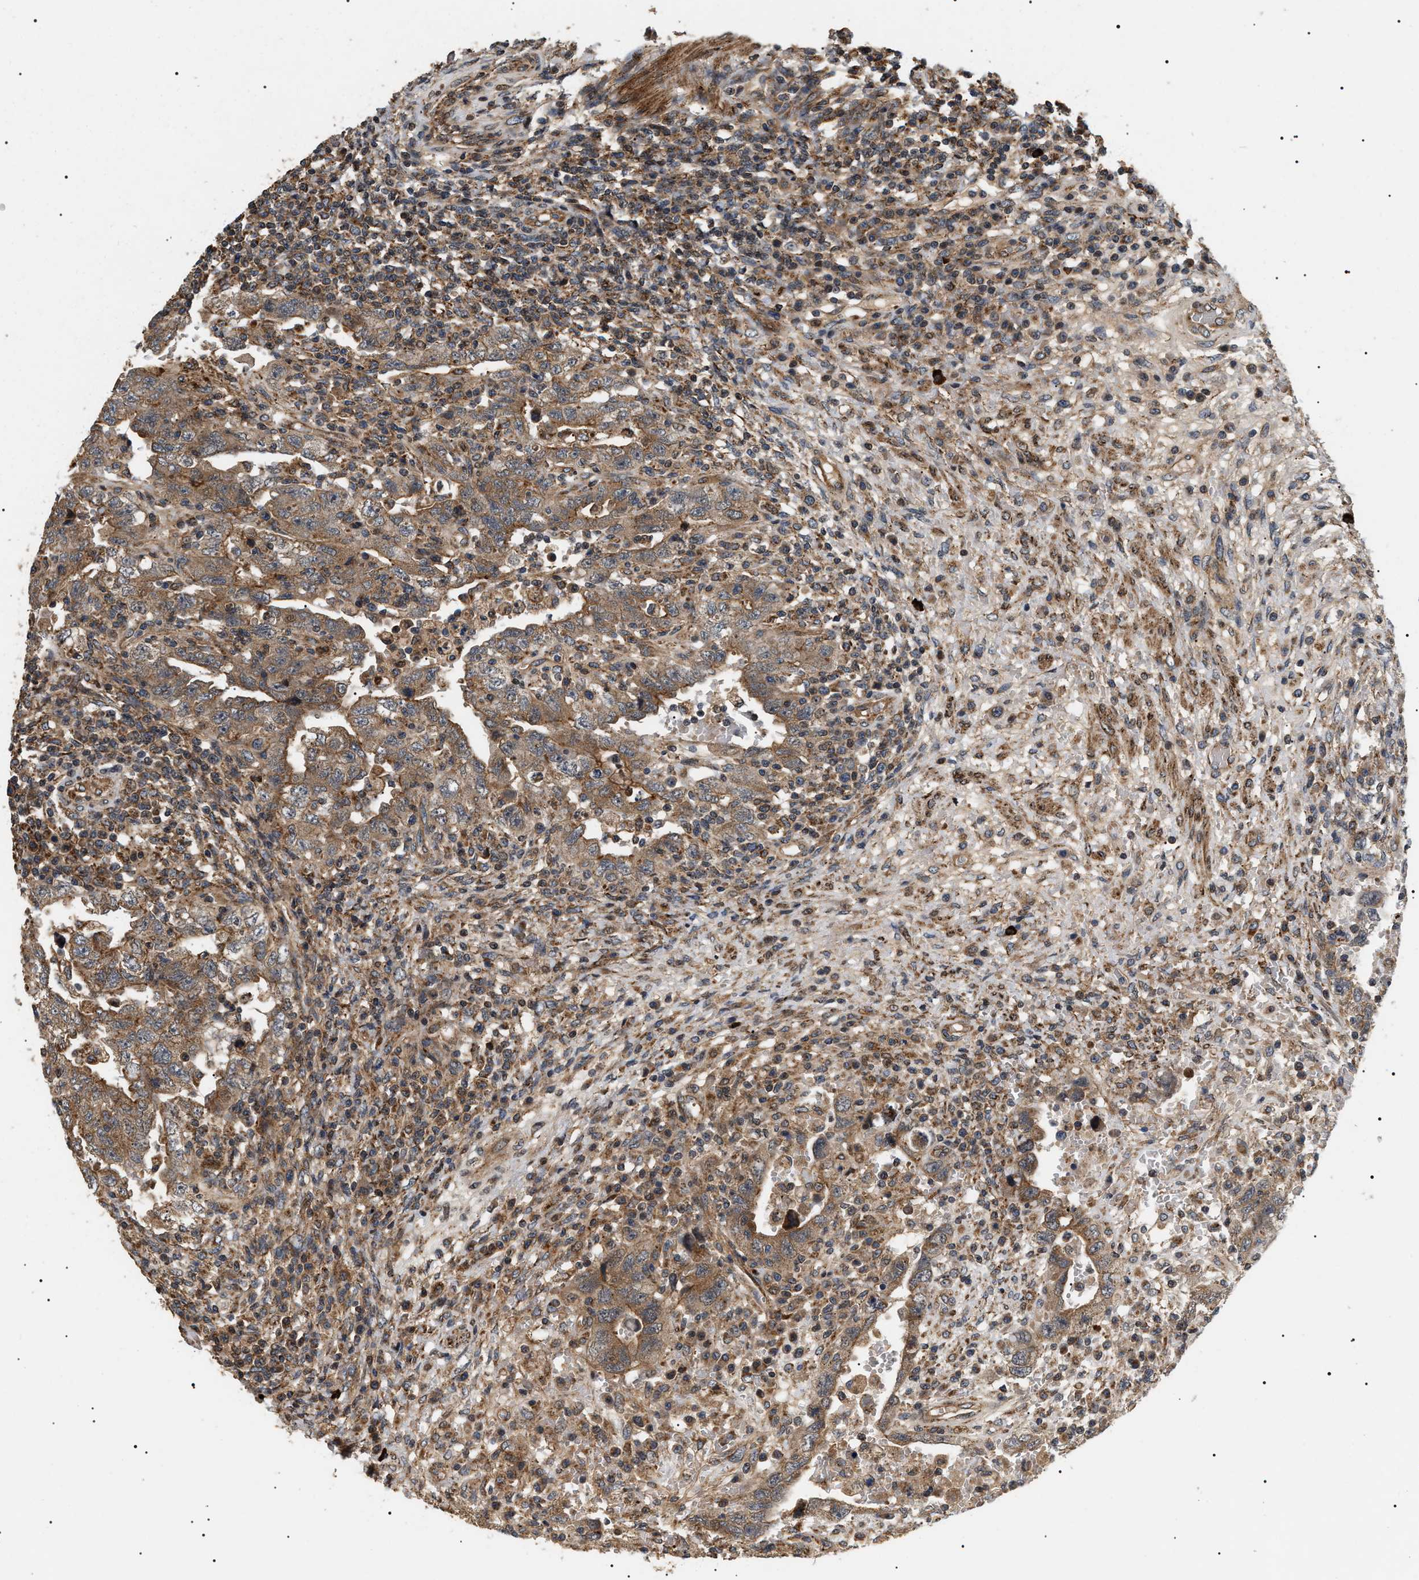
{"staining": {"intensity": "moderate", "quantity": ">75%", "location": "cytoplasmic/membranous"}, "tissue": "testis cancer", "cell_type": "Tumor cells", "image_type": "cancer", "snomed": [{"axis": "morphology", "description": "Carcinoma, Embryonal, NOS"}, {"axis": "topography", "description": "Testis"}], "caption": "Immunohistochemistry (IHC) staining of testis cancer (embryonal carcinoma), which reveals medium levels of moderate cytoplasmic/membranous positivity in approximately >75% of tumor cells indicating moderate cytoplasmic/membranous protein staining. The staining was performed using DAB (3,3'-diaminobenzidine) (brown) for protein detection and nuclei were counterstained in hematoxylin (blue).", "gene": "ZBTB26", "patient": {"sex": "male", "age": 26}}